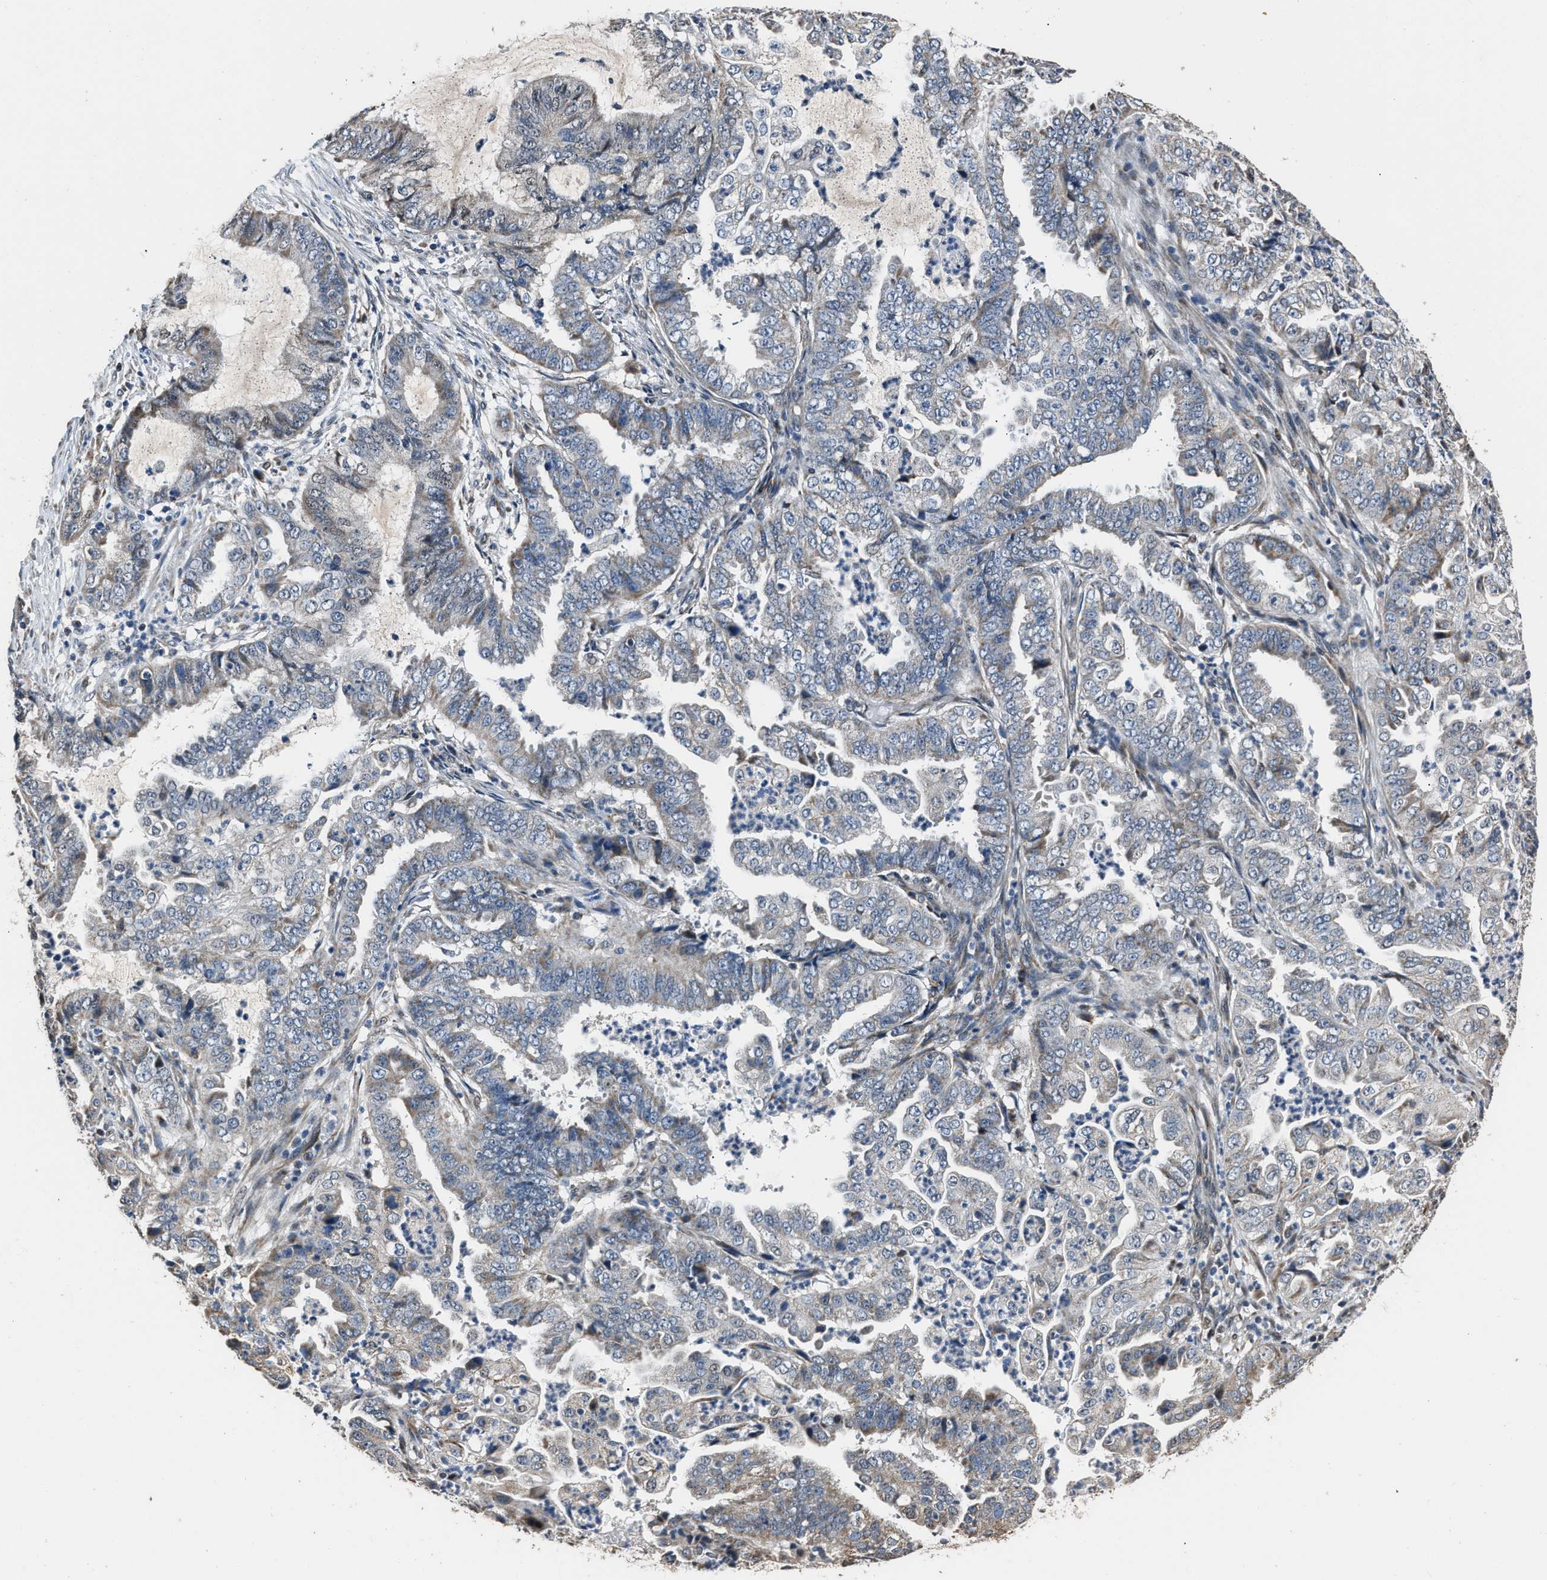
{"staining": {"intensity": "weak", "quantity": "25%-75%", "location": "cytoplasmic/membranous"}, "tissue": "endometrial cancer", "cell_type": "Tumor cells", "image_type": "cancer", "snomed": [{"axis": "morphology", "description": "Adenocarcinoma, NOS"}, {"axis": "topography", "description": "Endometrium"}], "caption": "Human adenocarcinoma (endometrial) stained for a protein (brown) demonstrates weak cytoplasmic/membranous positive expression in approximately 25%-75% of tumor cells.", "gene": "NSUN5", "patient": {"sex": "female", "age": 51}}